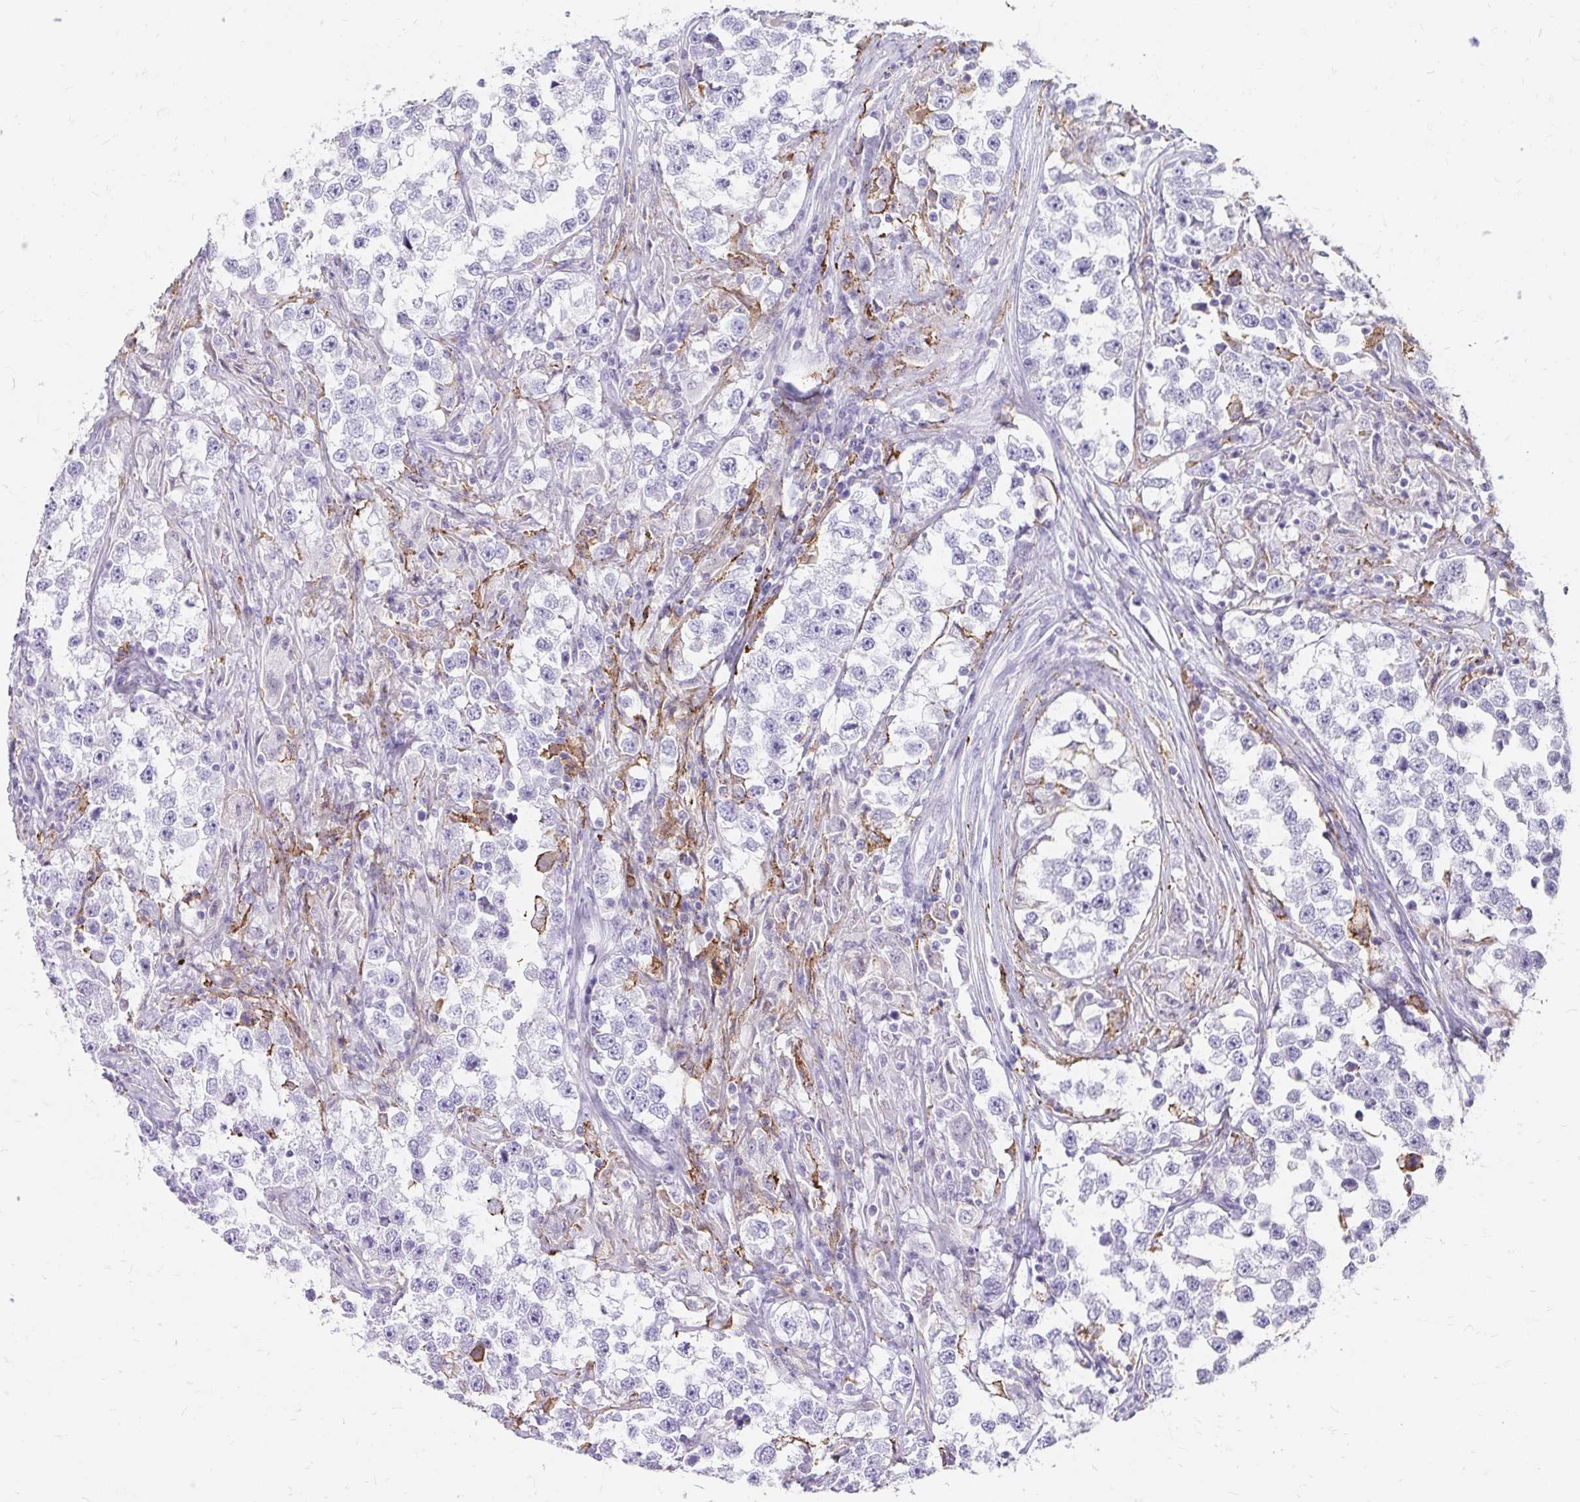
{"staining": {"intensity": "negative", "quantity": "none", "location": "none"}, "tissue": "testis cancer", "cell_type": "Tumor cells", "image_type": "cancer", "snomed": [{"axis": "morphology", "description": "Seminoma, NOS"}, {"axis": "topography", "description": "Testis"}], "caption": "Immunohistochemical staining of seminoma (testis) reveals no significant expression in tumor cells.", "gene": "CD163", "patient": {"sex": "male", "age": 46}}